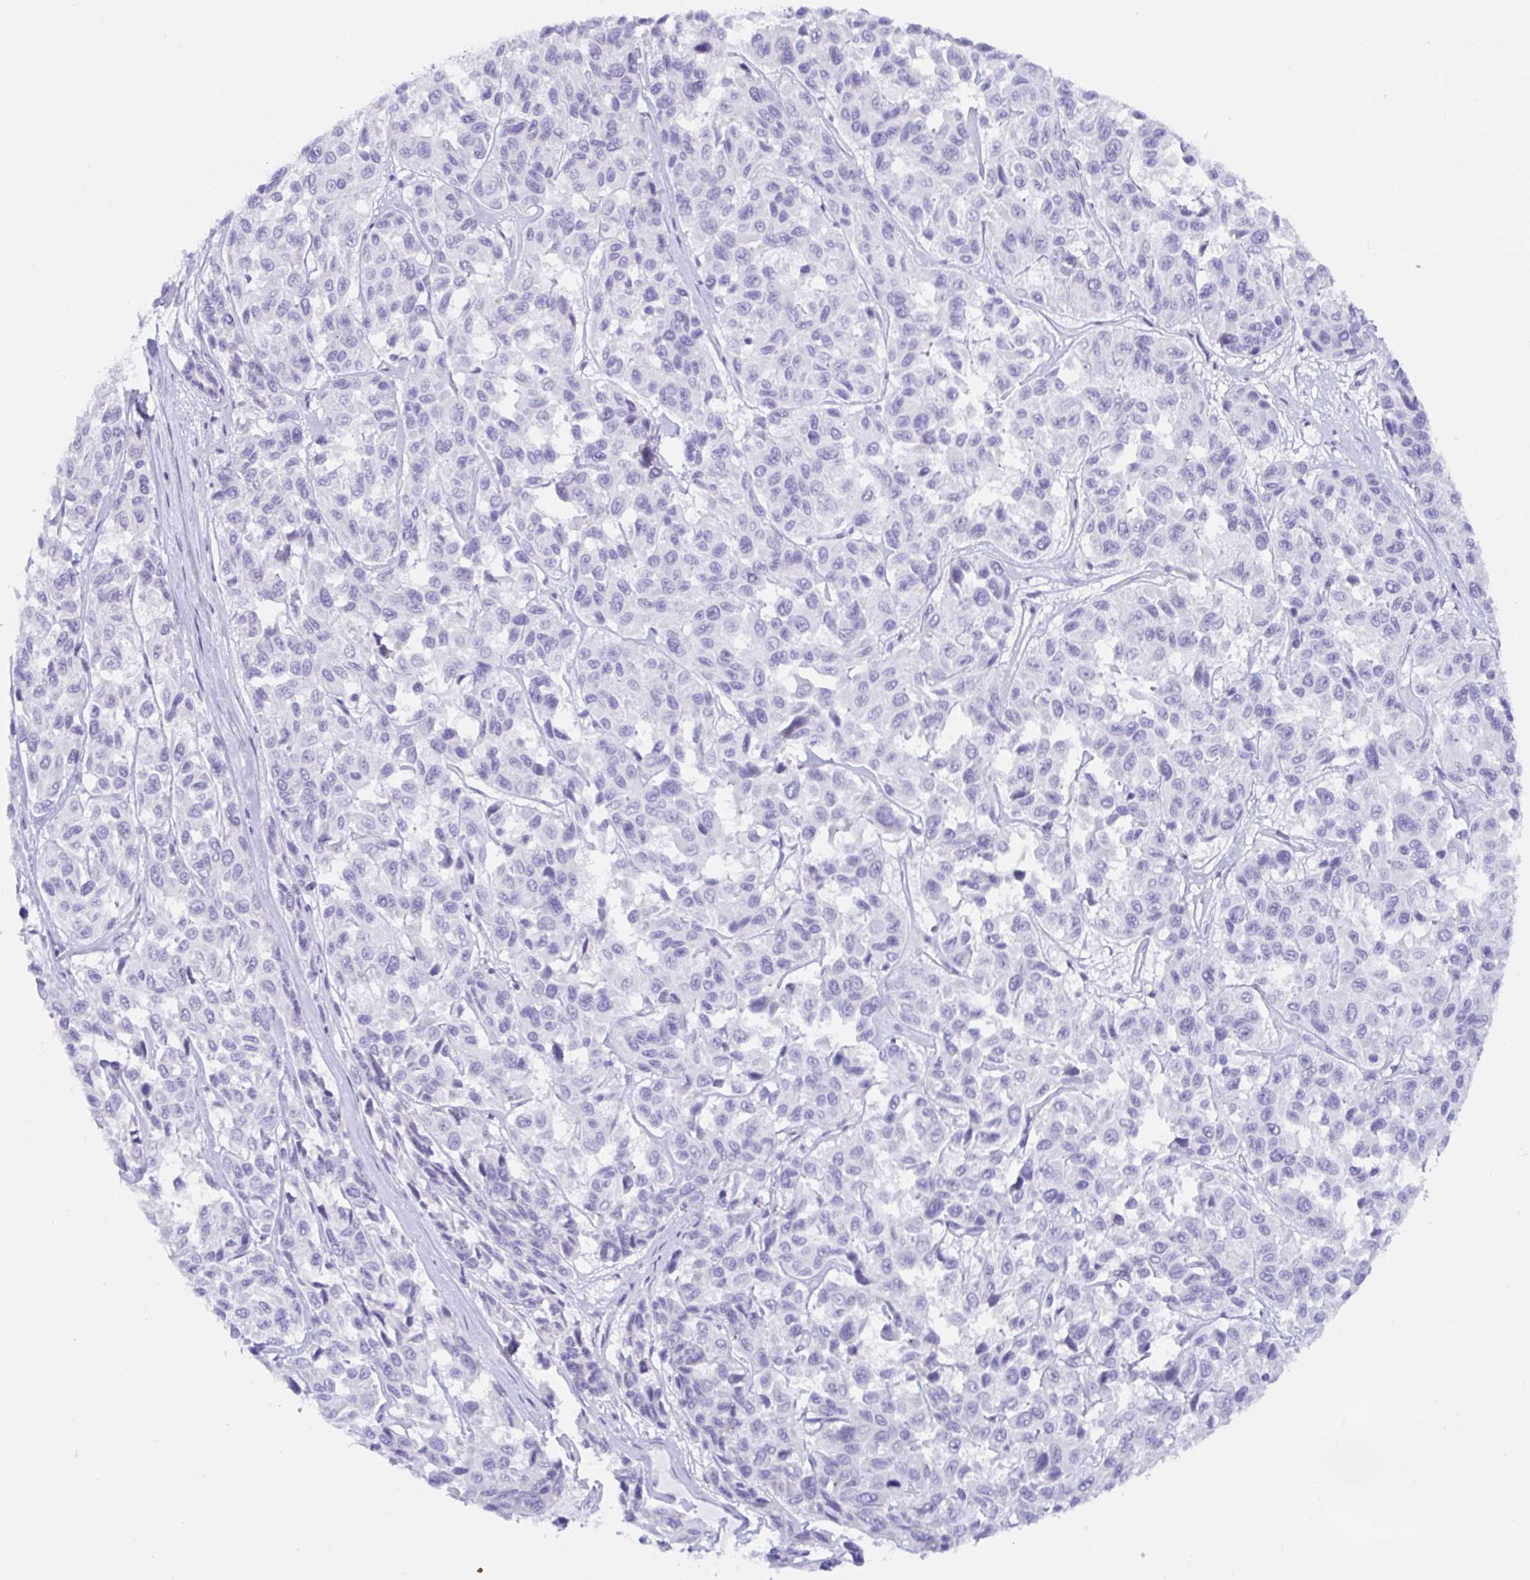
{"staining": {"intensity": "negative", "quantity": "none", "location": "none"}, "tissue": "melanoma", "cell_type": "Tumor cells", "image_type": "cancer", "snomed": [{"axis": "morphology", "description": "Malignant melanoma, NOS"}, {"axis": "topography", "description": "Skin"}], "caption": "High power microscopy photomicrograph of an immunohistochemistry micrograph of malignant melanoma, revealing no significant staining in tumor cells.", "gene": "PAX8", "patient": {"sex": "female", "age": 66}}